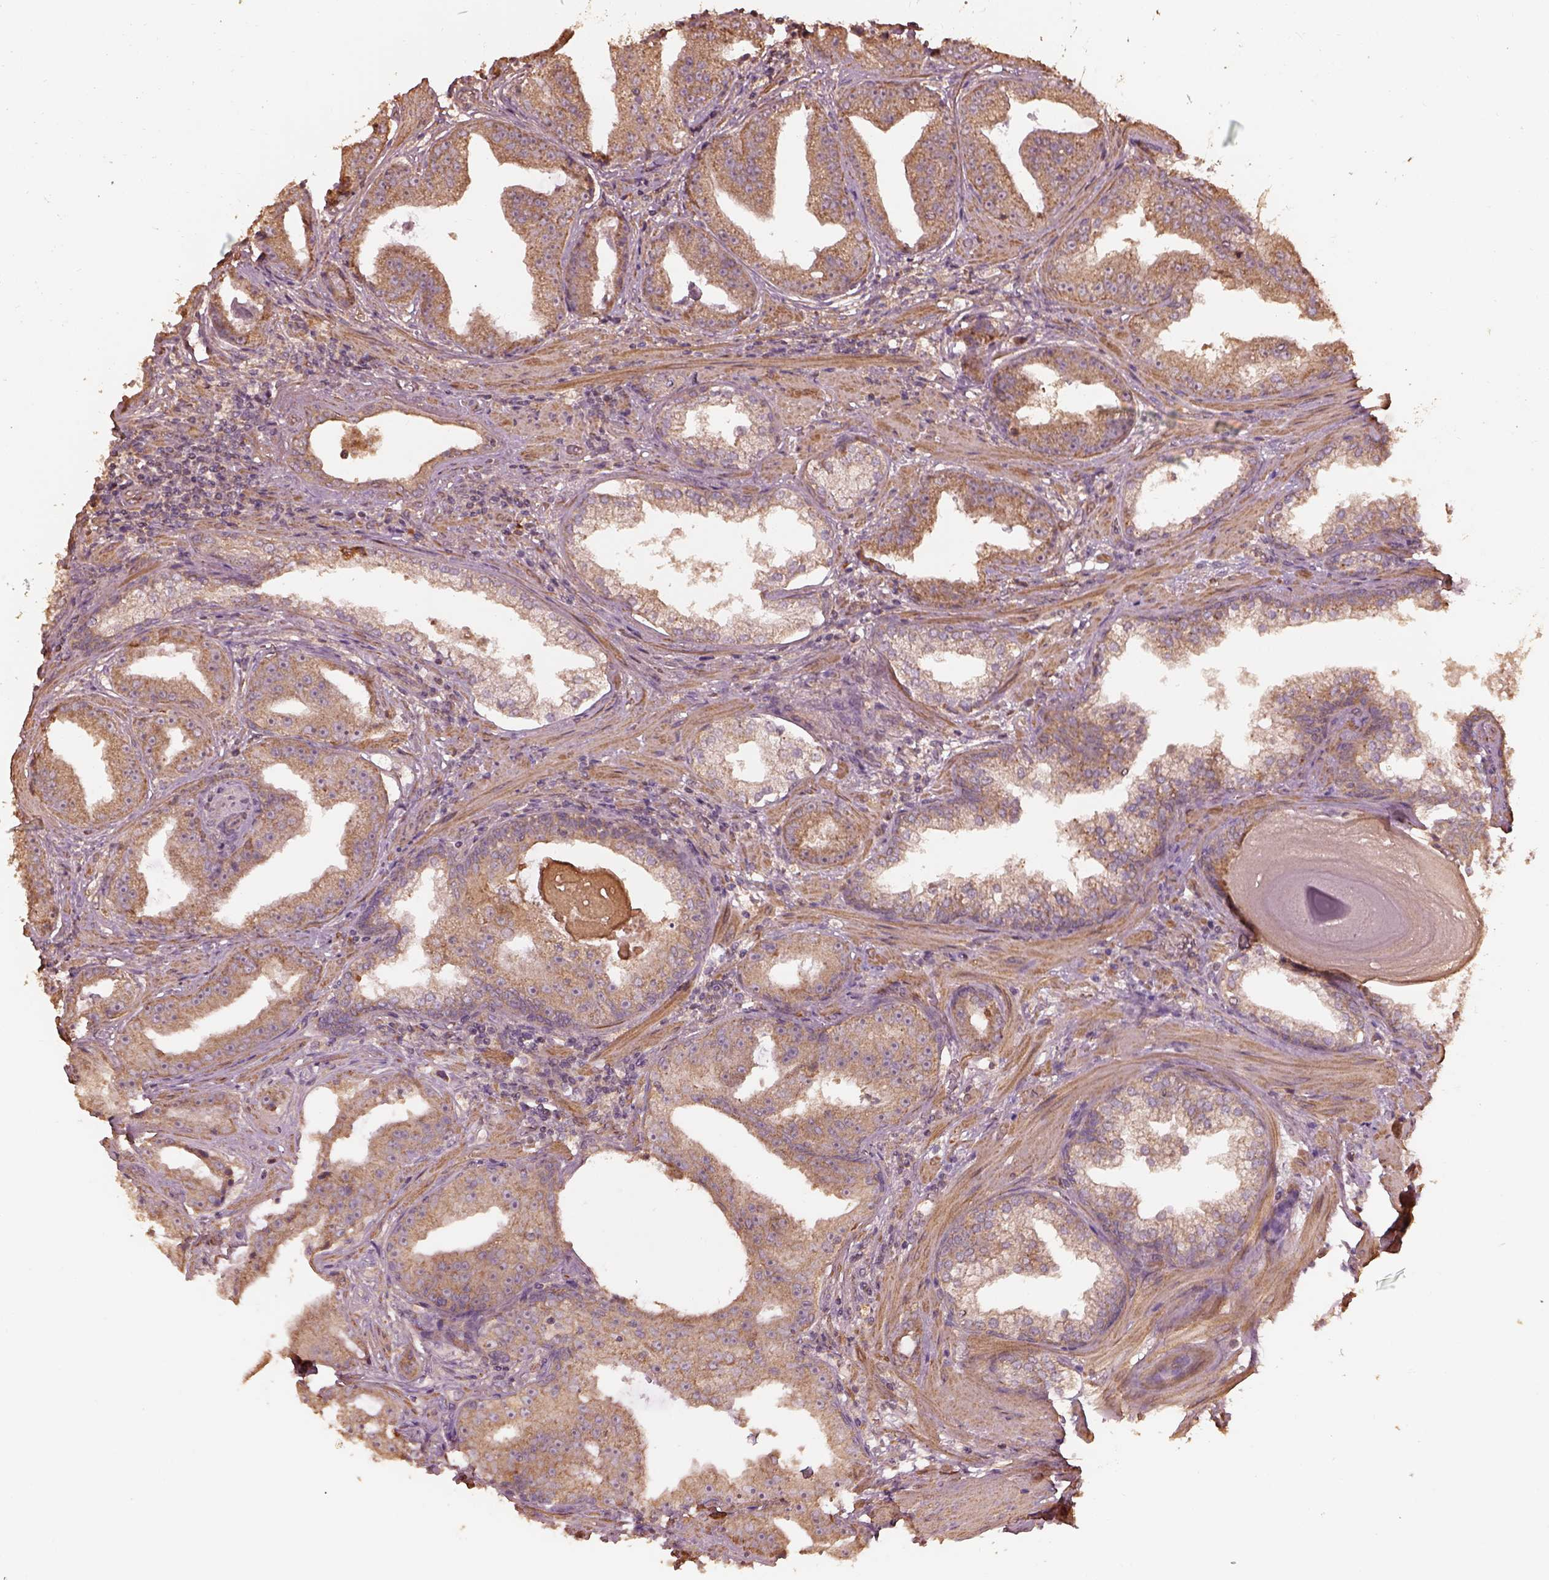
{"staining": {"intensity": "moderate", "quantity": ">75%", "location": "cytoplasmic/membranous"}, "tissue": "prostate cancer", "cell_type": "Tumor cells", "image_type": "cancer", "snomed": [{"axis": "morphology", "description": "Adenocarcinoma, Low grade"}, {"axis": "topography", "description": "Prostate"}], "caption": "Protein expression analysis of human prostate low-grade adenocarcinoma reveals moderate cytoplasmic/membranous positivity in about >75% of tumor cells.", "gene": "METTL4", "patient": {"sex": "male", "age": 62}}